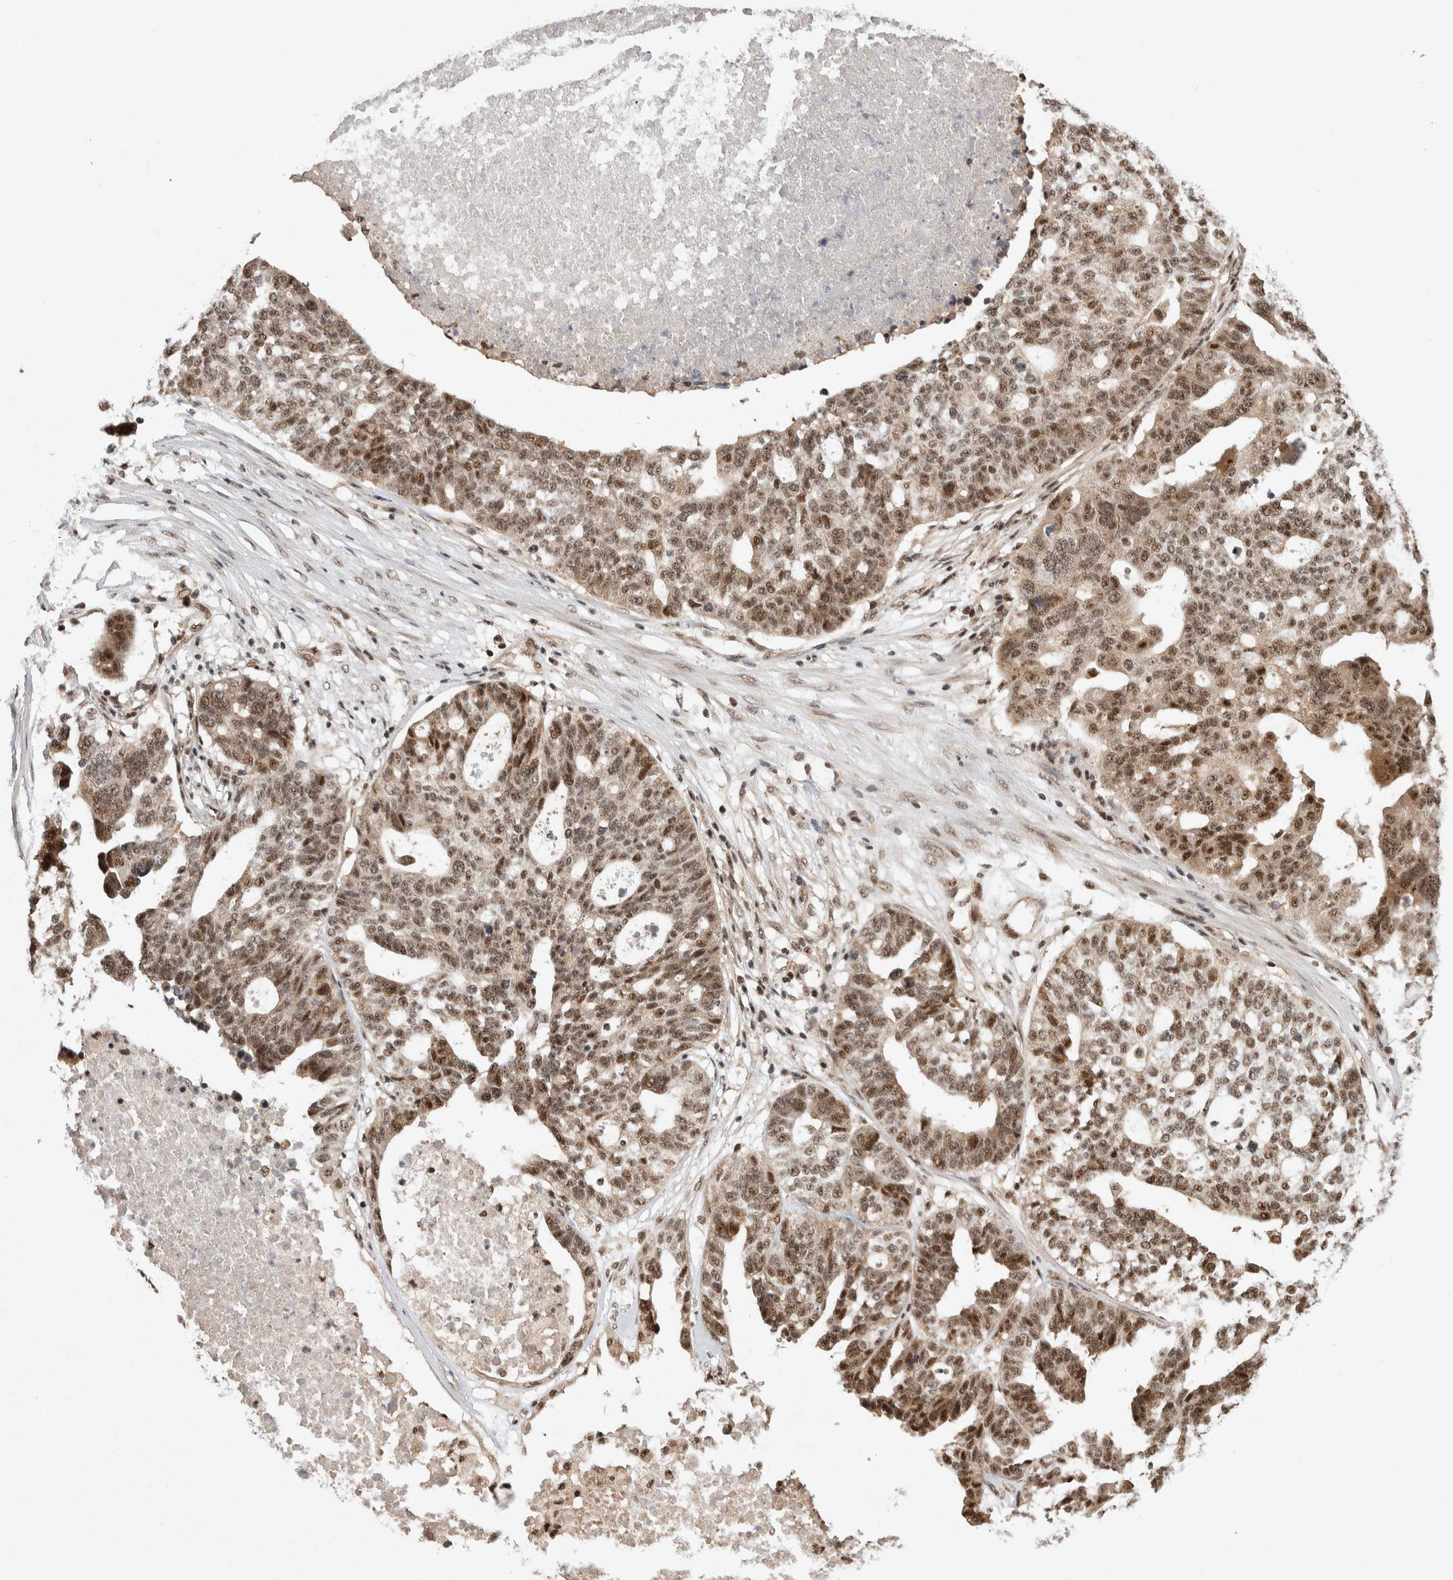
{"staining": {"intensity": "moderate", "quantity": ">75%", "location": "cytoplasmic/membranous,nuclear"}, "tissue": "ovarian cancer", "cell_type": "Tumor cells", "image_type": "cancer", "snomed": [{"axis": "morphology", "description": "Cystadenocarcinoma, serous, NOS"}, {"axis": "topography", "description": "Ovary"}], "caption": "This is an image of immunohistochemistry (IHC) staining of serous cystadenocarcinoma (ovarian), which shows moderate positivity in the cytoplasmic/membranous and nuclear of tumor cells.", "gene": "TOR1B", "patient": {"sex": "female", "age": 59}}